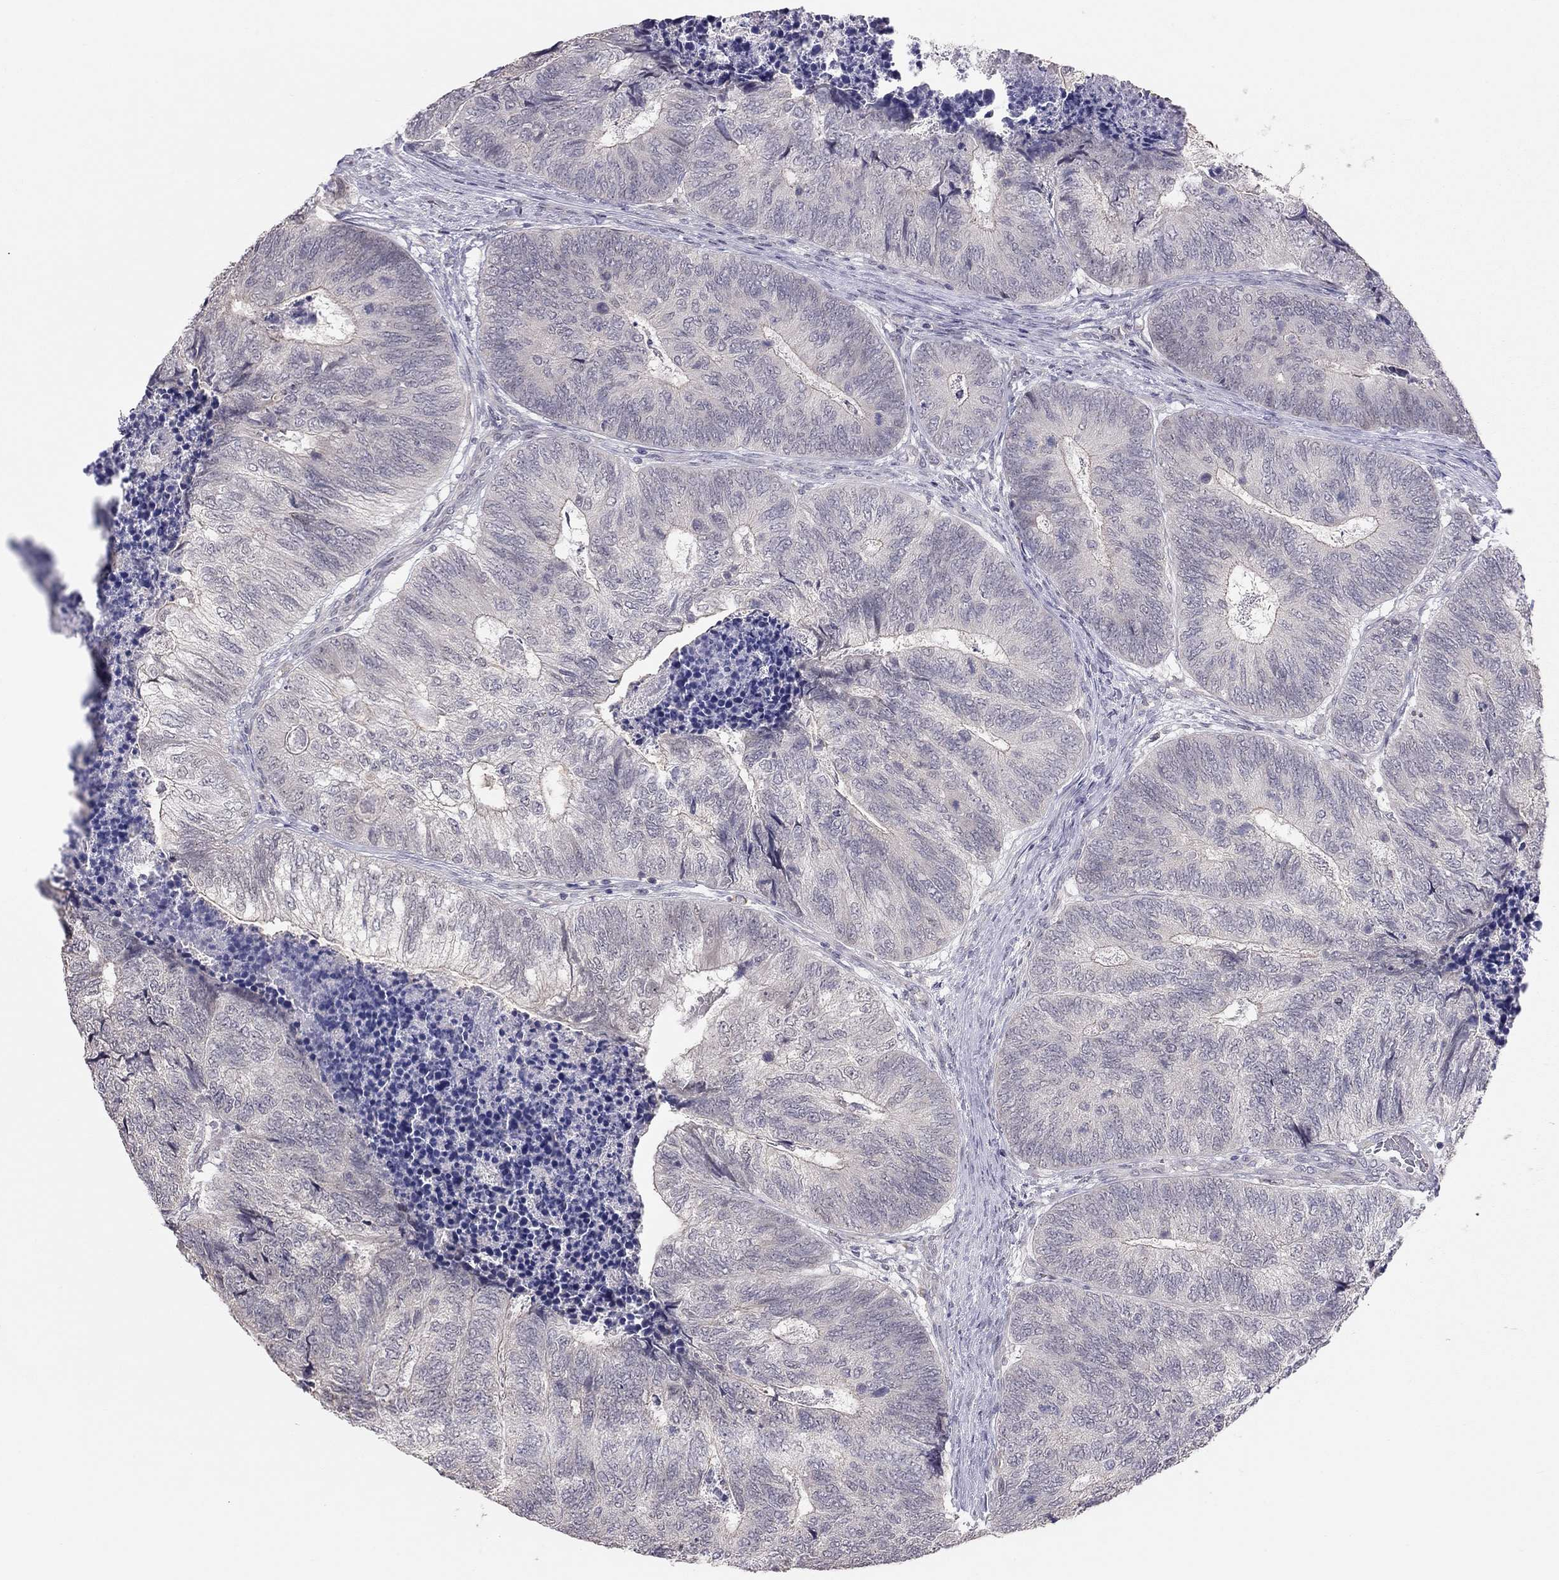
{"staining": {"intensity": "negative", "quantity": "none", "location": "none"}, "tissue": "colorectal cancer", "cell_type": "Tumor cells", "image_type": "cancer", "snomed": [{"axis": "morphology", "description": "Adenocarcinoma, NOS"}, {"axis": "topography", "description": "Colon"}], "caption": "A high-resolution histopathology image shows IHC staining of colorectal cancer, which reveals no significant expression in tumor cells.", "gene": "HSF2BP", "patient": {"sex": "female", "age": 67}}